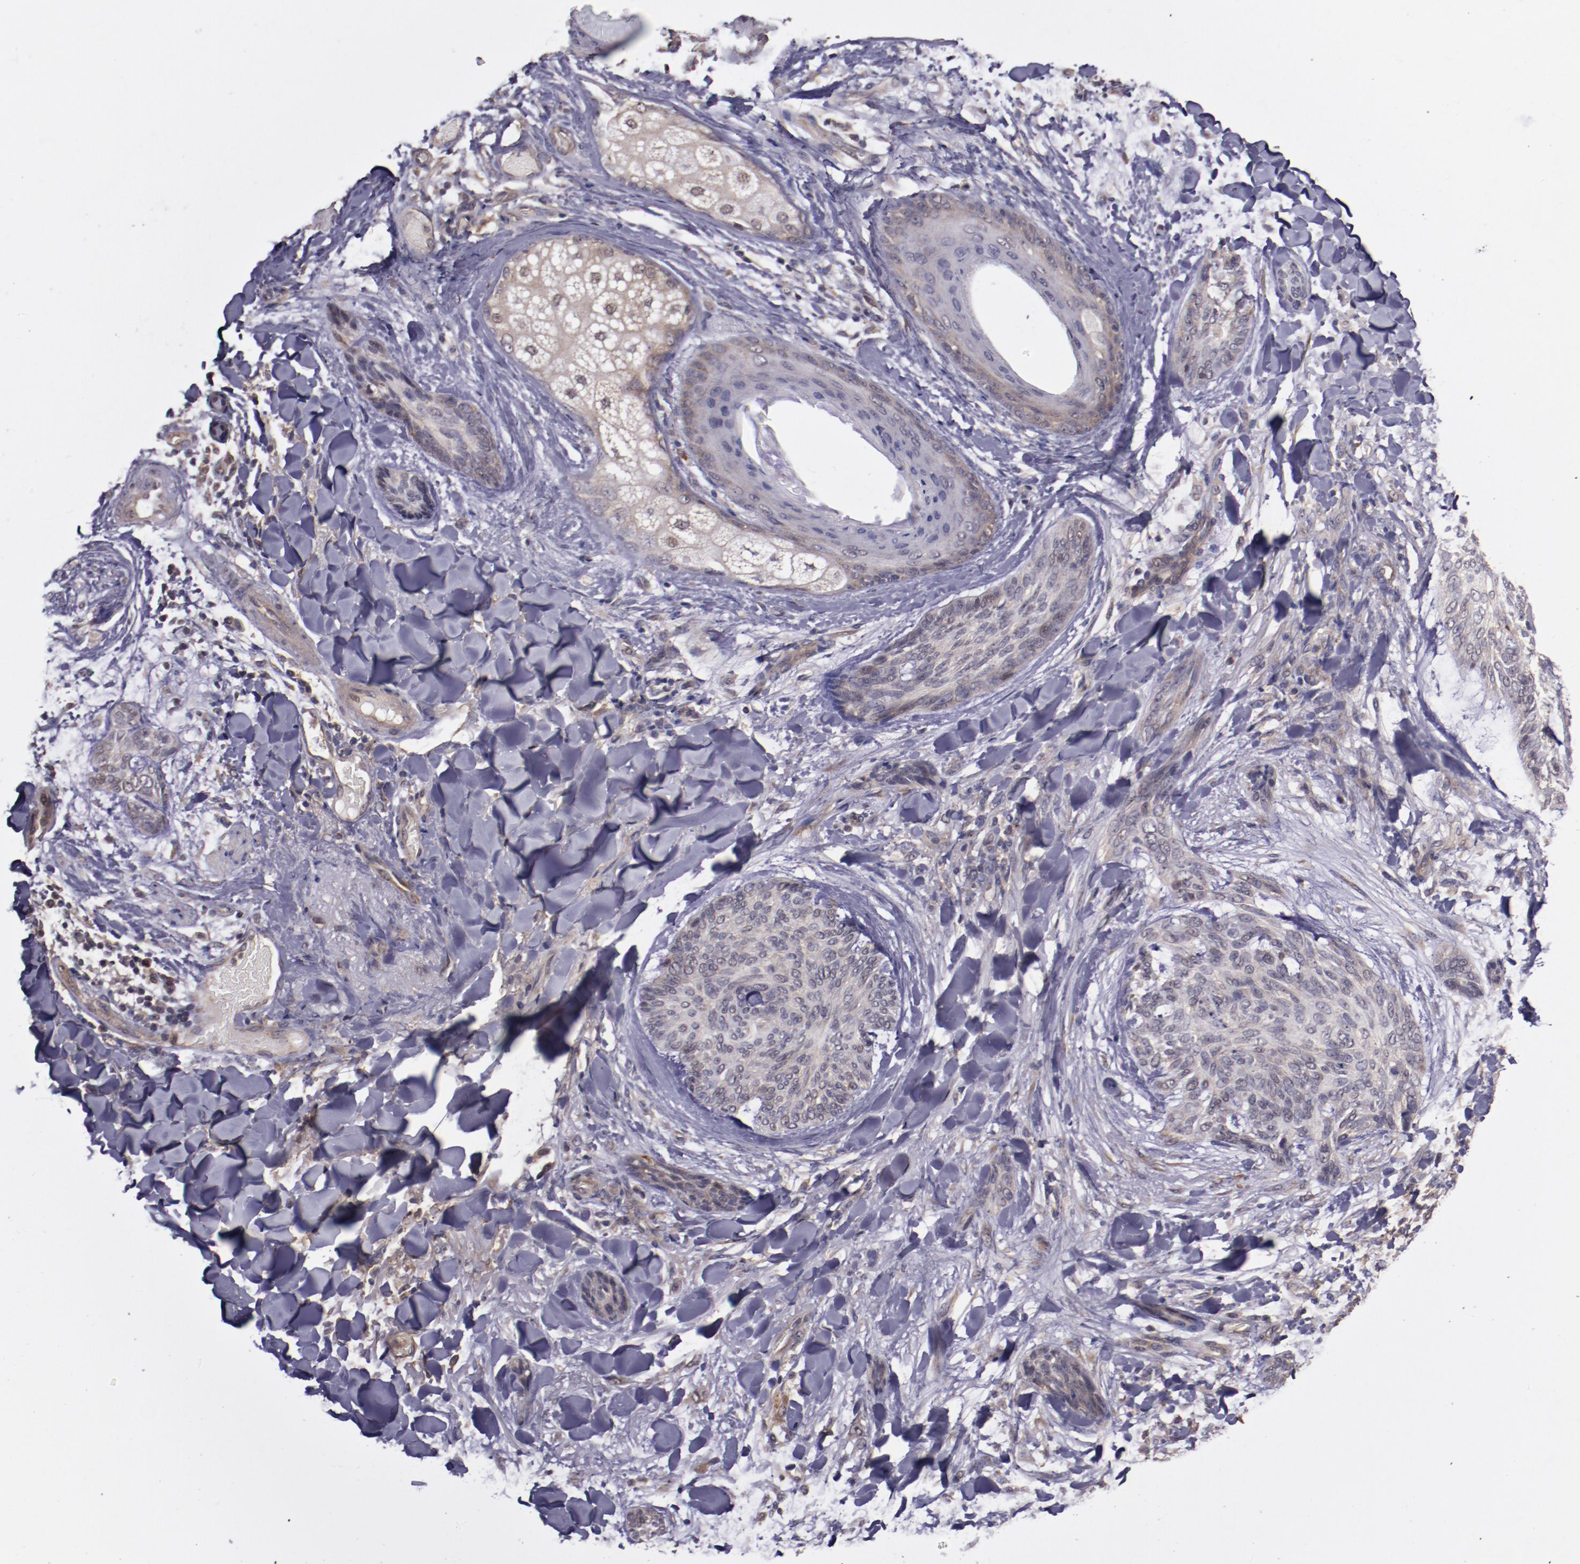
{"staining": {"intensity": "weak", "quantity": ">75%", "location": "cytoplasmic/membranous,nuclear"}, "tissue": "skin cancer", "cell_type": "Tumor cells", "image_type": "cancer", "snomed": [{"axis": "morphology", "description": "Normal tissue, NOS"}, {"axis": "morphology", "description": "Basal cell carcinoma"}, {"axis": "topography", "description": "Skin"}], "caption": "Immunohistochemical staining of basal cell carcinoma (skin) exhibits weak cytoplasmic/membranous and nuclear protein positivity in about >75% of tumor cells.", "gene": "FTSJ1", "patient": {"sex": "female", "age": 71}}